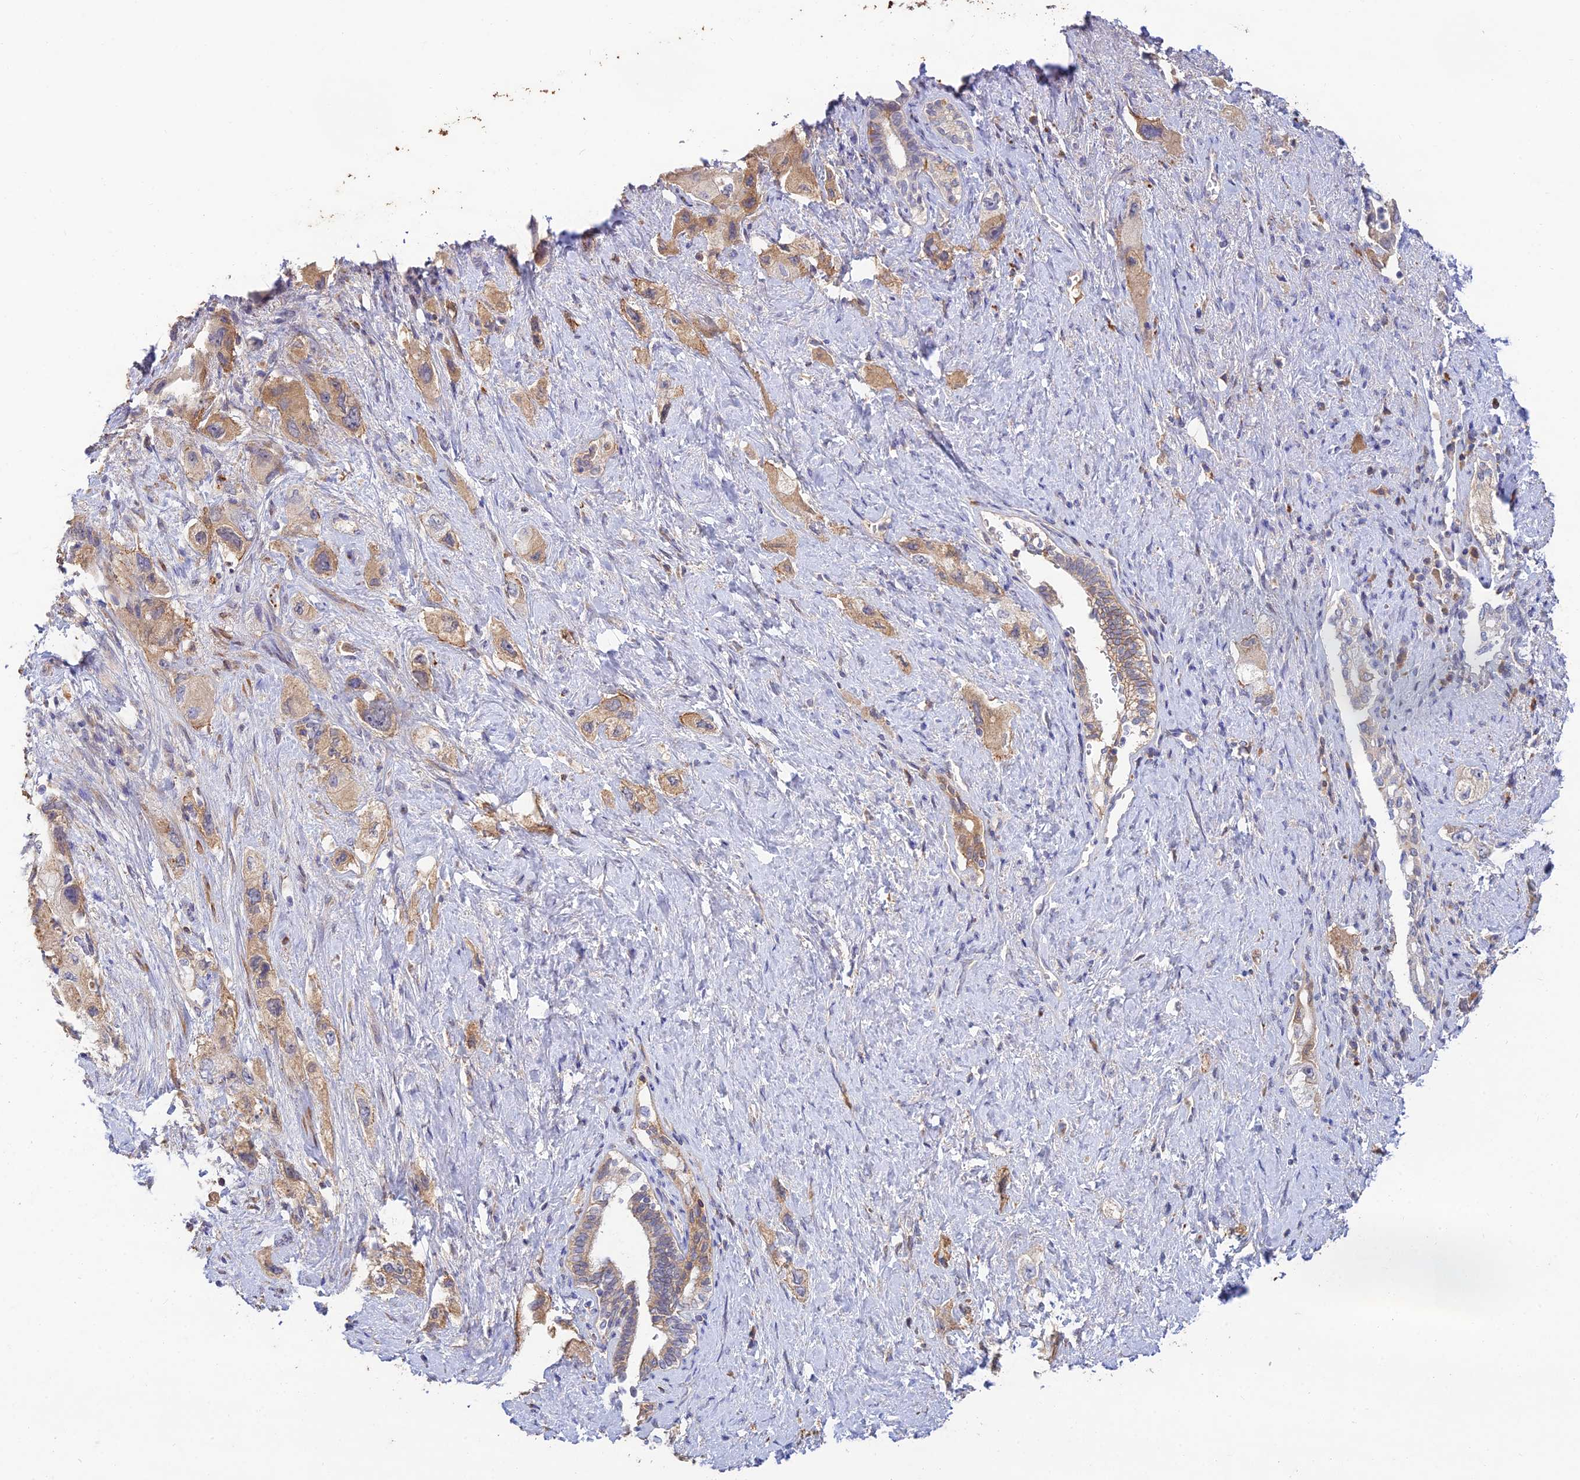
{"staining": {"intensity": "moderate", "quantity": ">75%", "location": "cytoplasmic/membranous"}, "tissue": "pancreatic cancer", "cell_type": "Tumor cells", "image_type": "cancer", "snomed": [{"axis": "morphology", "description": "Adenocarcinoma, NOS"}, {"axis": "topography", "description": "Pancreas"}], "caption": "Immunohistochemical staining of human pancreatic cancer exhibits medium levels of moderate cytoplasmic/membranous expression in approximately >75% of tumor cells.", "gene": "ACSM5", "patient": {"sex": "female", "age": 73}}